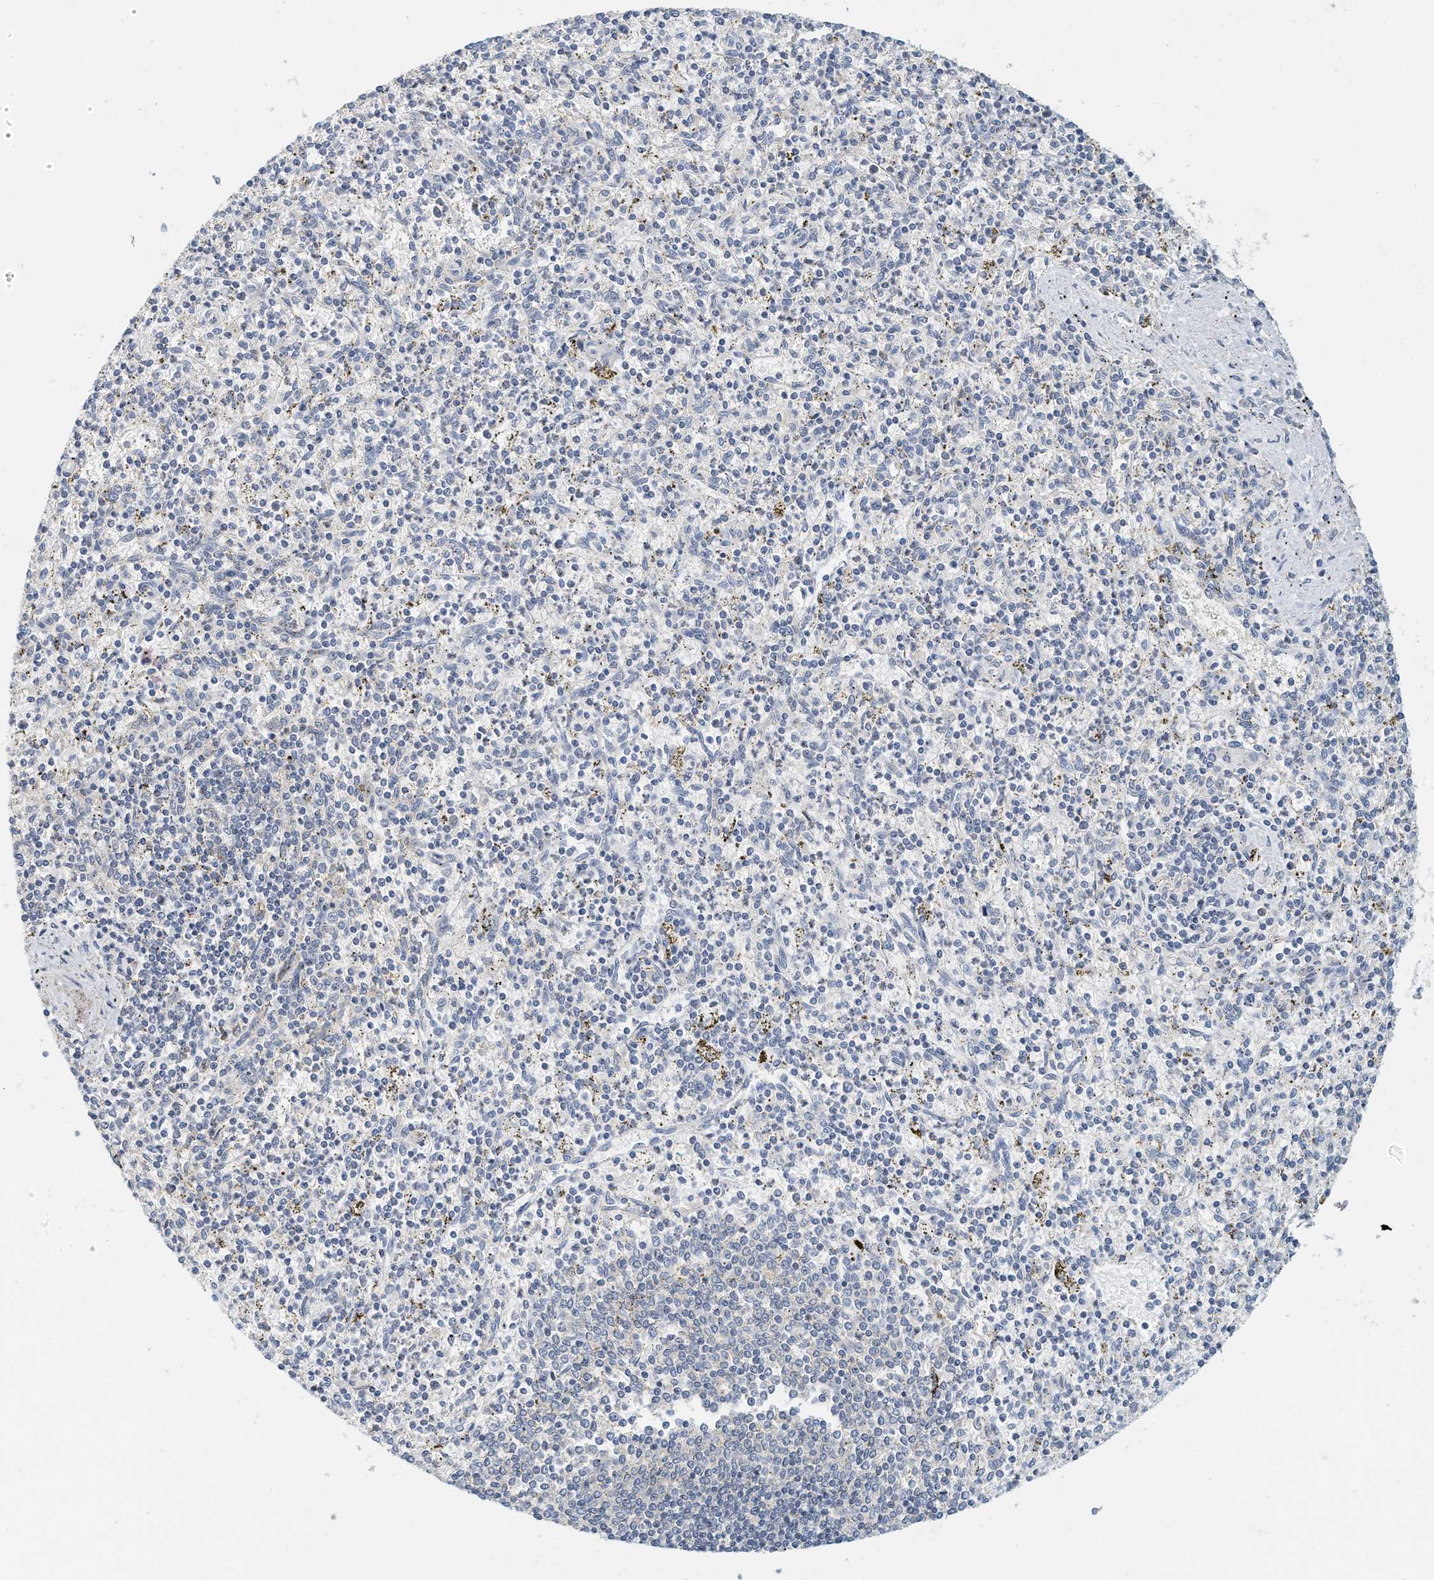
{"staining": {"intensity": "negative", "quantity": "none", "location": "none"}, "tissue": "spleen", "cell_type": "Cells in red pulp", "image_type": "normal", "snomed": [{"axis": "morphology", "description": "Normal tissue, NOS"}, {"axis": "topography", "description": "Spleen"}], "caption": "There is no significant staining in cells in red pulp of spleen. (Brightfield microscopy of DAB IHC at high magnification).", "gene": "MICAL1", "patient": {"sex": "male", "age": 72}}